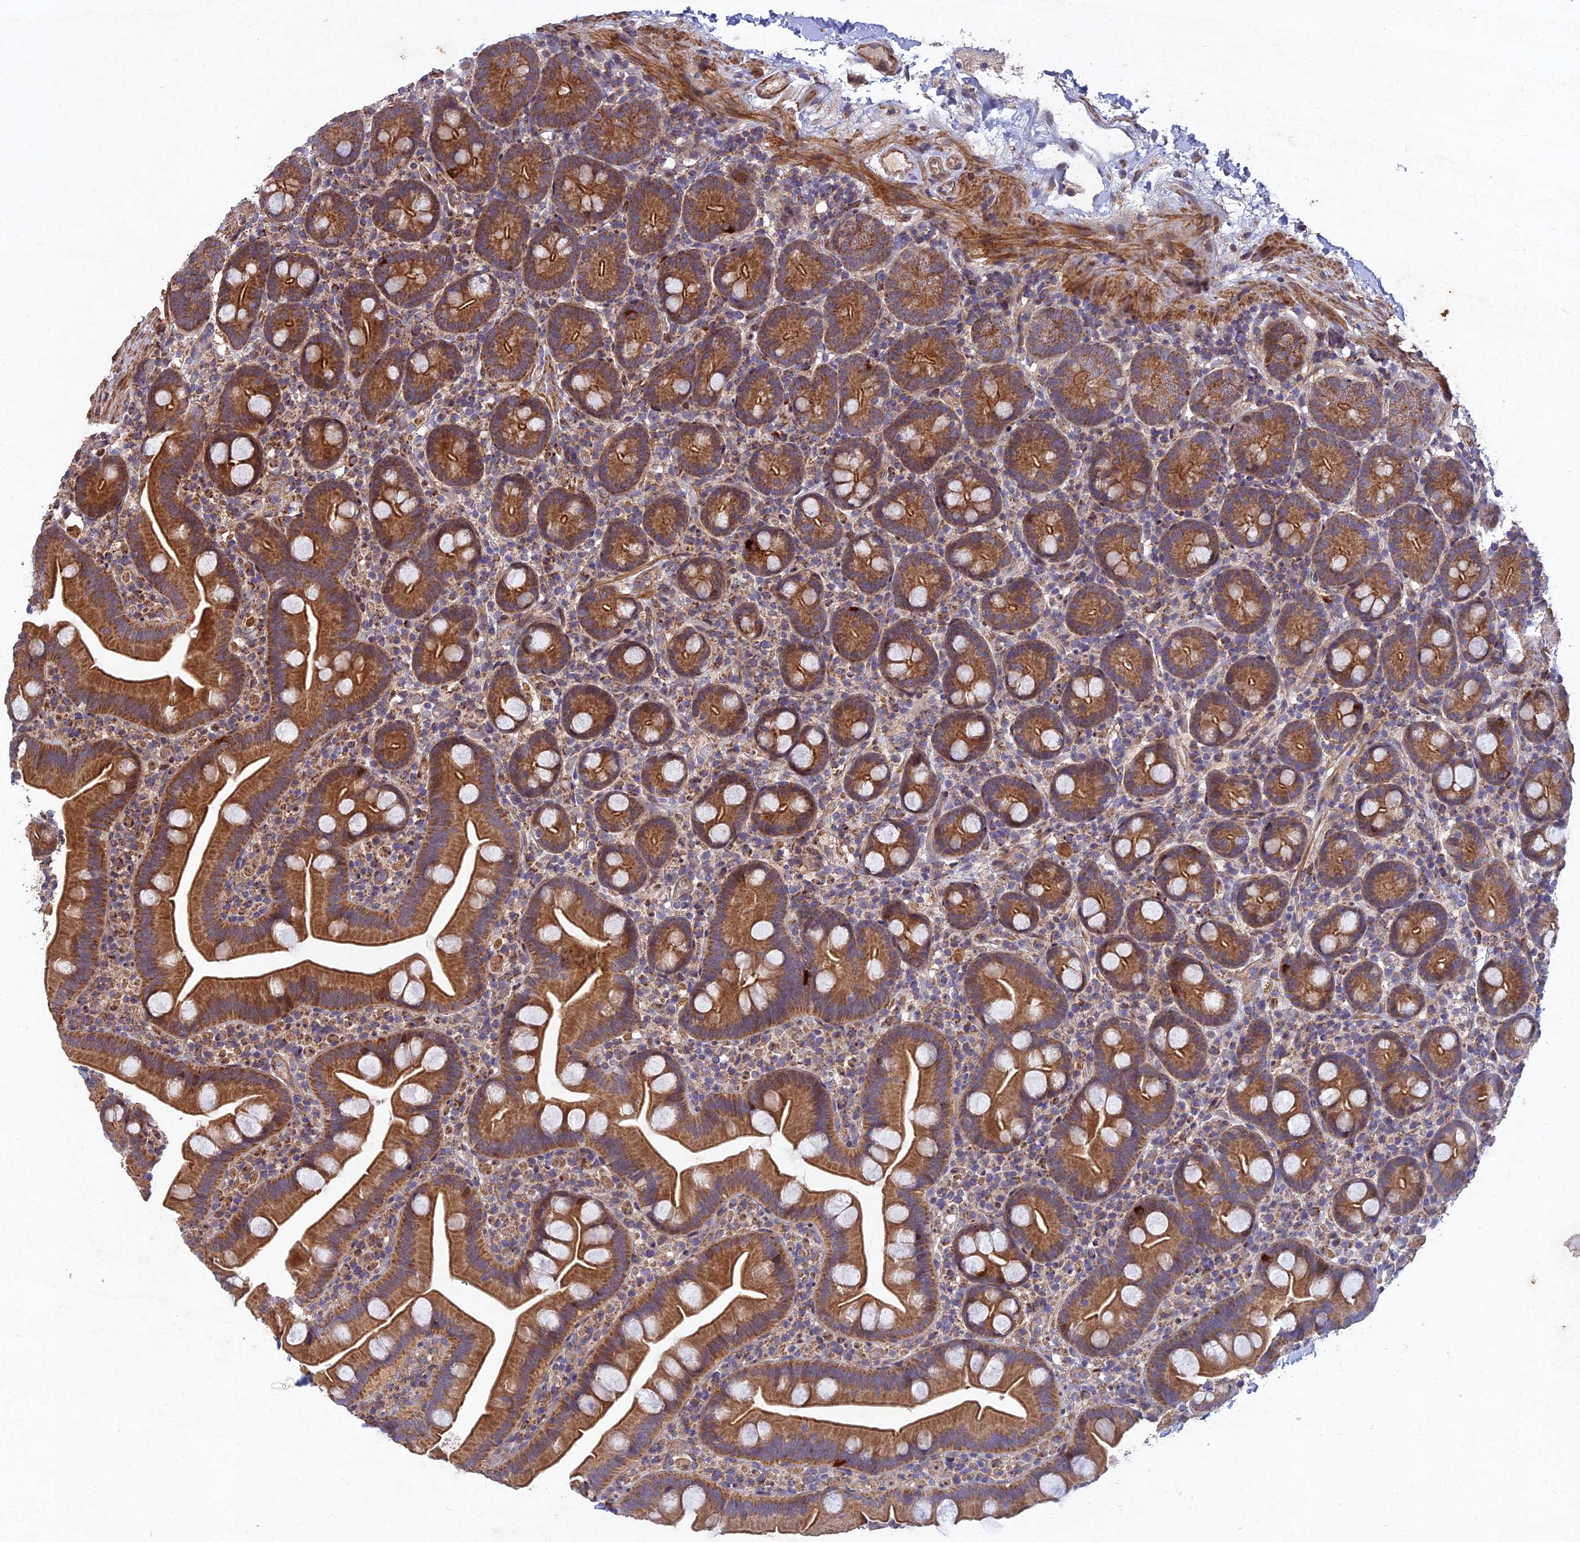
{"staining": {"intensity": "strong", "quantity": ">75%", "location": "cytoplasmic/membranous"}, "tissue": "small intestine", "cell_type": "Glandular cells", "image_type": "normal", "snomed": [{"axis": "morphology", "description": "Normal tissue, NOS"}, {"axis": "topography", "description": "Small intestine"}], "caption": "The photomicrograph shows staining of normal small intestine, revealing strong cytoplasmic/membranous protein staining (brown color) within glandular cells. (Stains: DAB in brown, nuclei in blue, Microscopy: brightfield microscopy at high magnification).", "gene": "RELCH", "patient": {"sex": "female", "age": 68}}